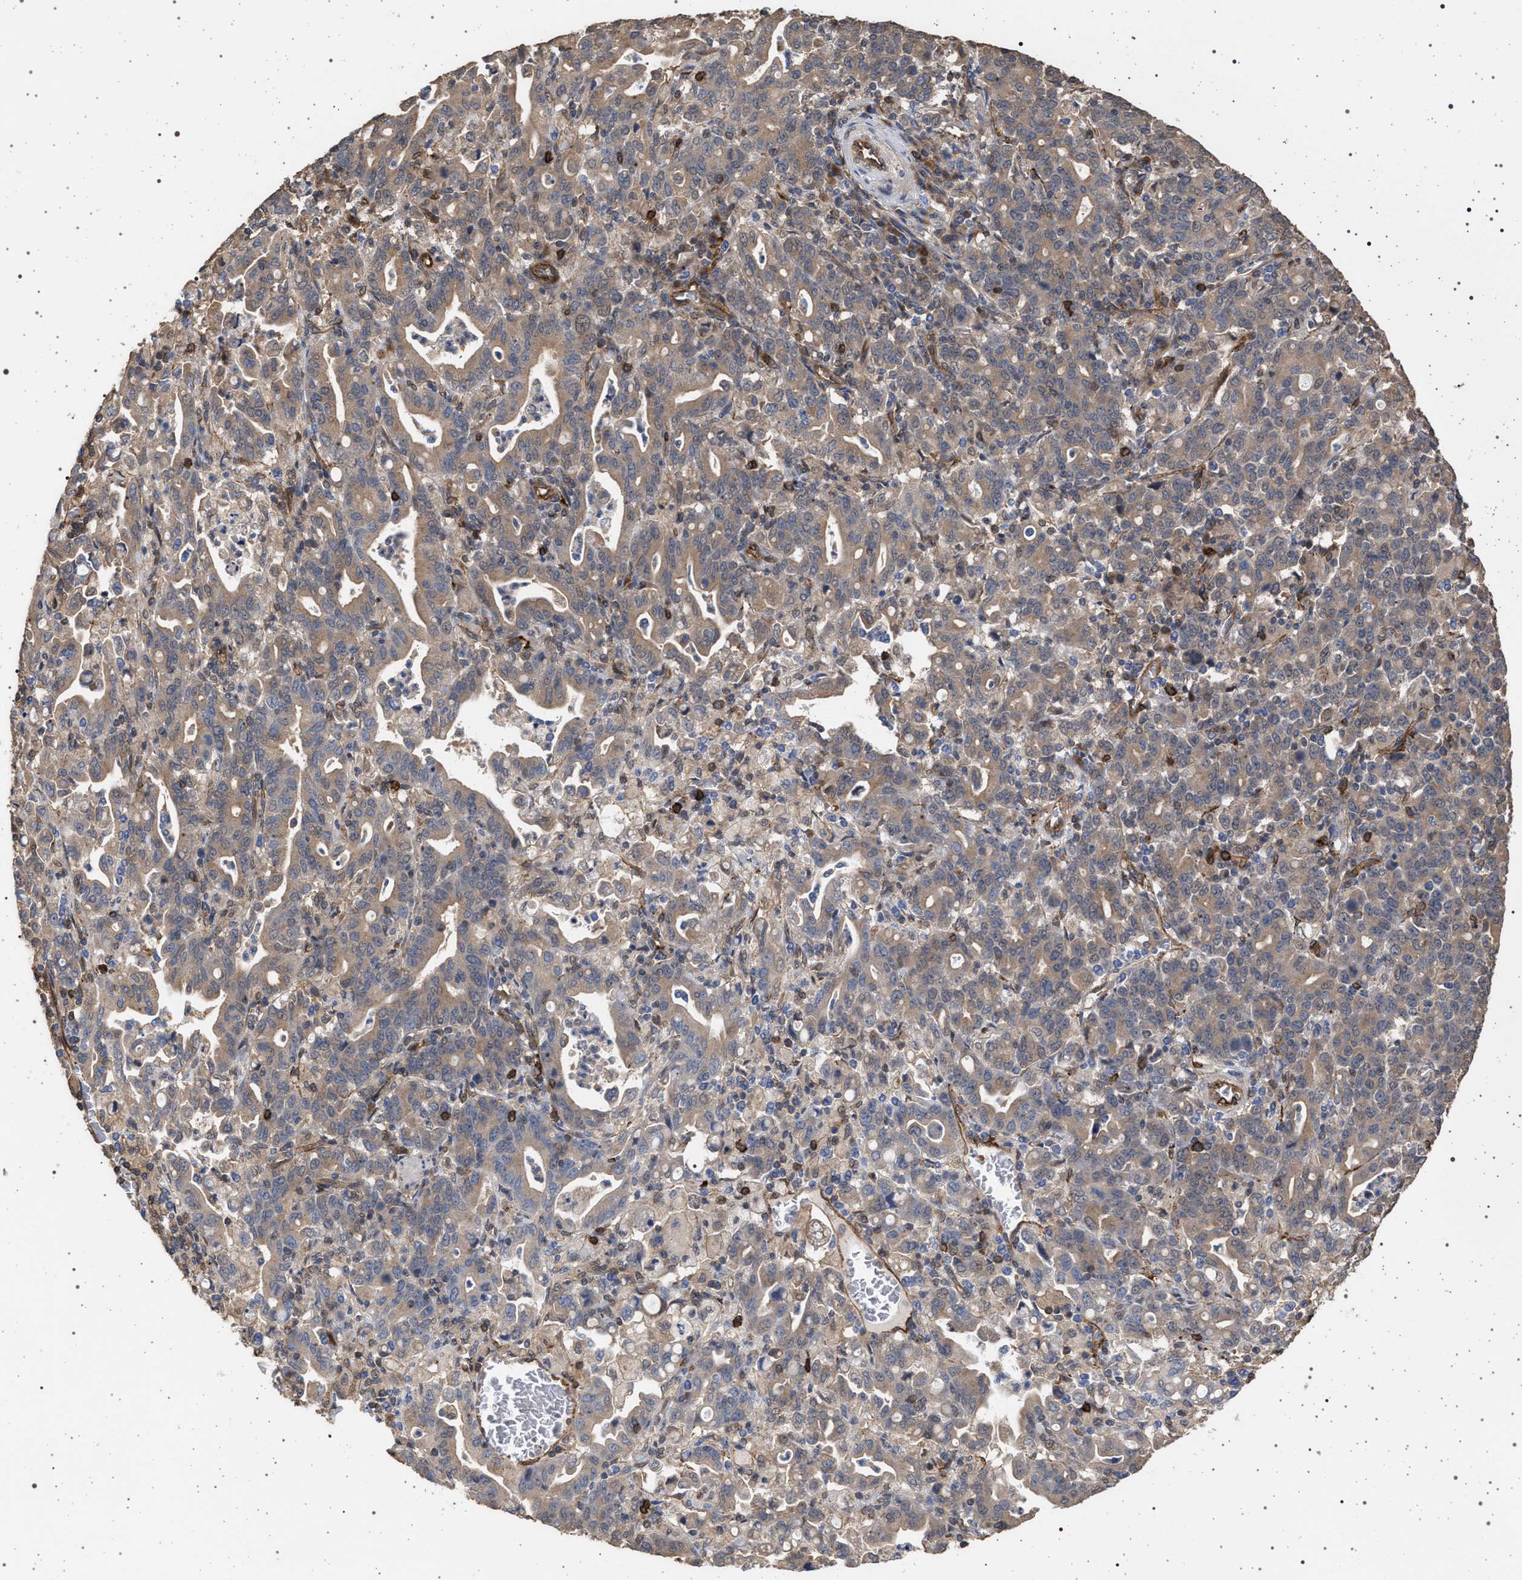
{"staining": {"intensity": "moderate", "quantity": ">75%", "location": "cytoplasmic/membranous"}, "tissue": "stomach cancer", "cell_type": "Tumor cells", "image_type": "cancer", "snomed": [{"axis": "morphology", "description": "Adenocarcinoma, NOS"}, {"axis": "topography", "description": "Stomach, upper"}], "caption": "Tumor cells reveal moderate cytoplasmic/membranous staining in about >75% of cells in stomach adenocarcinoma.", "gene": "IFT20", "patient": {"sex": "male", "age": 69}}